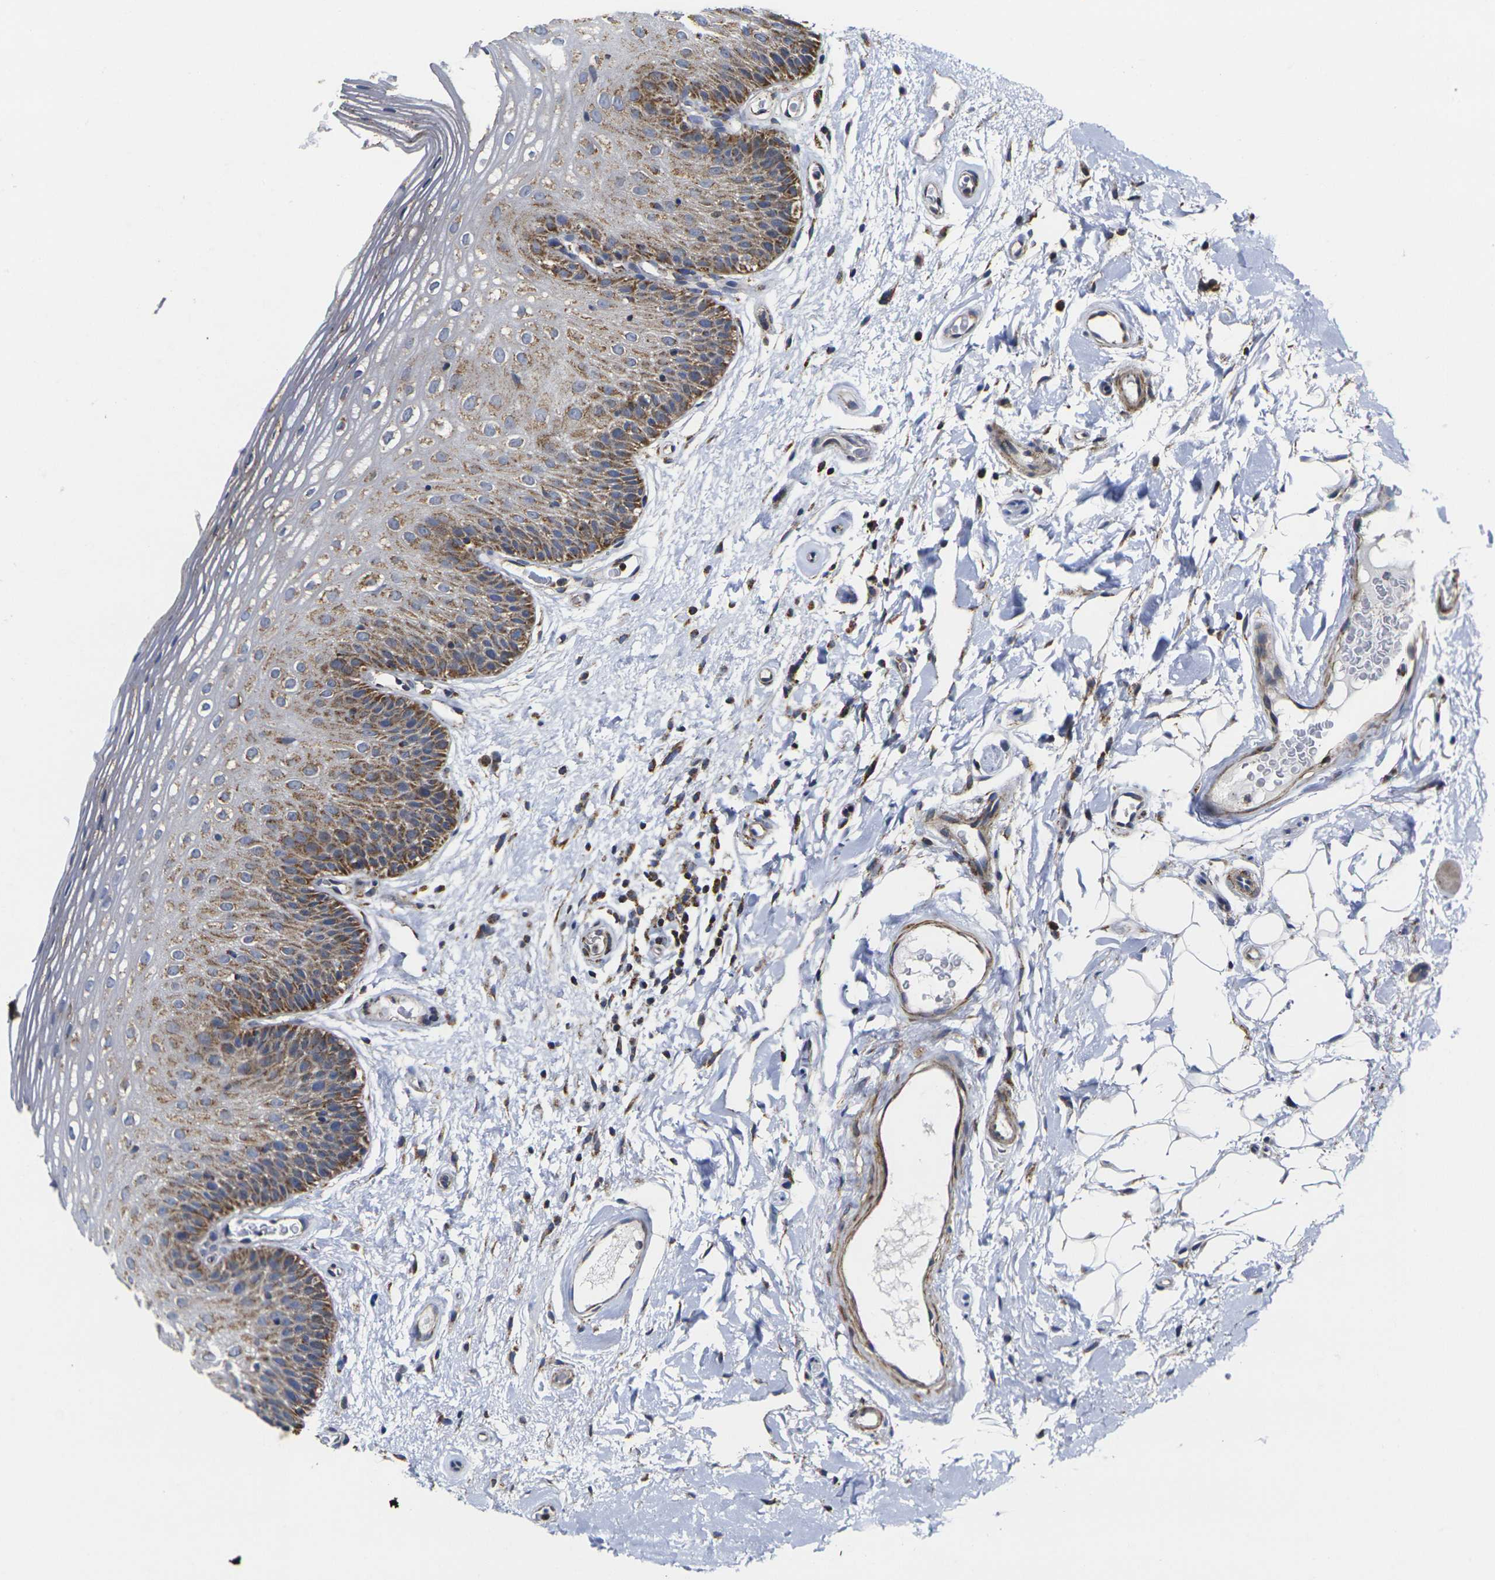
{"staining": {"intensity": "strong", "quantity": "25%-75%", "location": "cytoplasmic/membranous"}, "tissue": "oral mucosa", "cell_type": "Squamous epithelial cells", "image_type": "normal", "snomed": [{"axis": "morphology", "description": "Normal tissue, NOS"}, {"axis": "morphology", "description": "Squamous cell carcinoma, NOS"}, {"axis": "topography", "description": "Skeletal muscle"}, {"axis": "topography", "description": "Oral tissue"}], "caption": "Protein analysis of normal oral mucosa exhibits strong cytoplasmic/membranous positivity in approximately 25%-75% of squamous epithelial cells.", "gene": "P2RY11", "patient": {"sex": "male", "age": 71}}